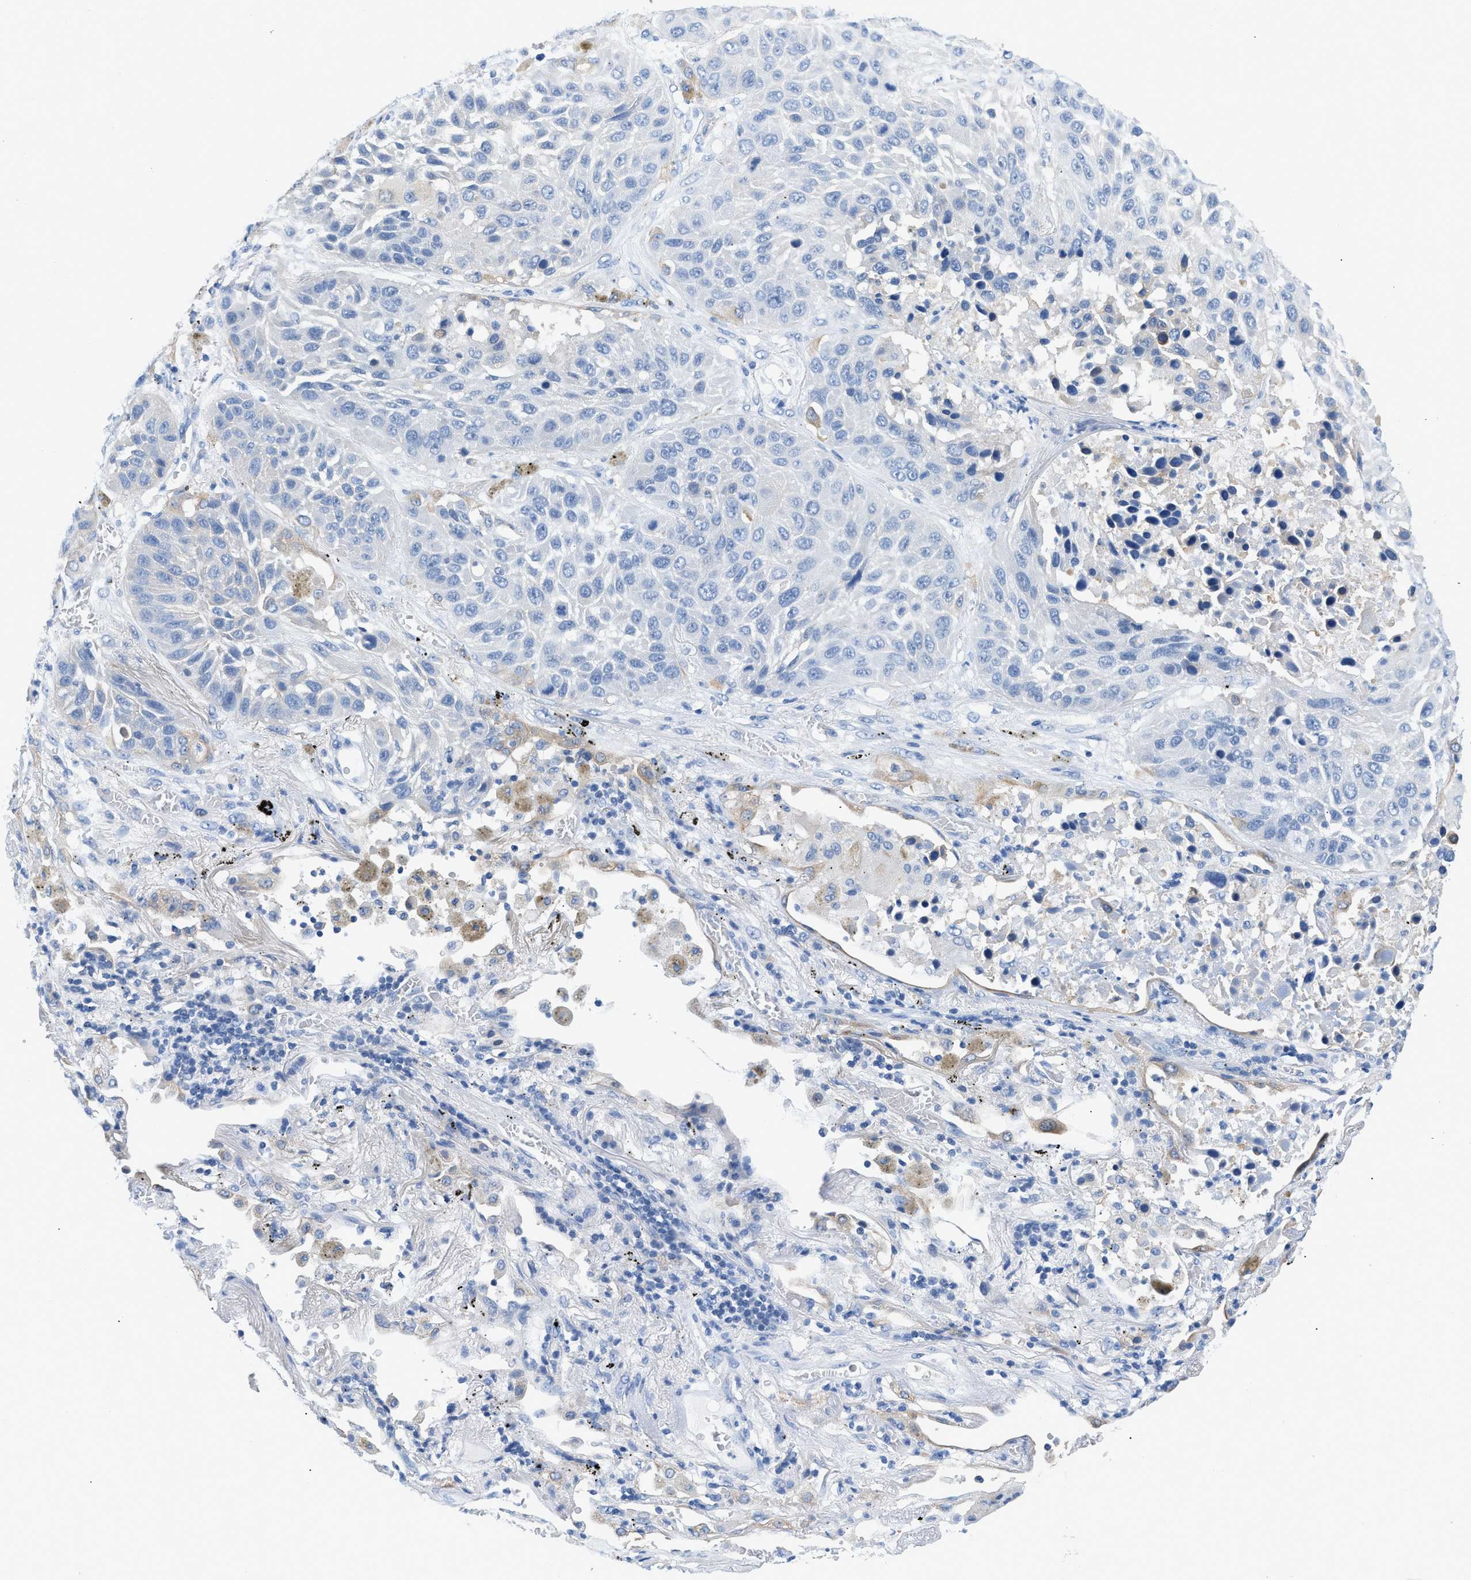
{"staining": {"intensity": "negative", "quantity": "none", "location": "none"}, "tissue": "lung cancer", "cell_type": "Tumor cells", "image_type": "cancer", "snomed": [{"axis": "morphology", "description": "Squamous cell carcinoma, NOS"}, {"axis": "topography", "description": "Lung"}], "caption": "Lung cancer (squamous cell carcinoma) stained for a protein using IHC exhibits no positivity tumor cells.", "gene": "BPGM", "patient": {"sex": "male", "age": 57}}